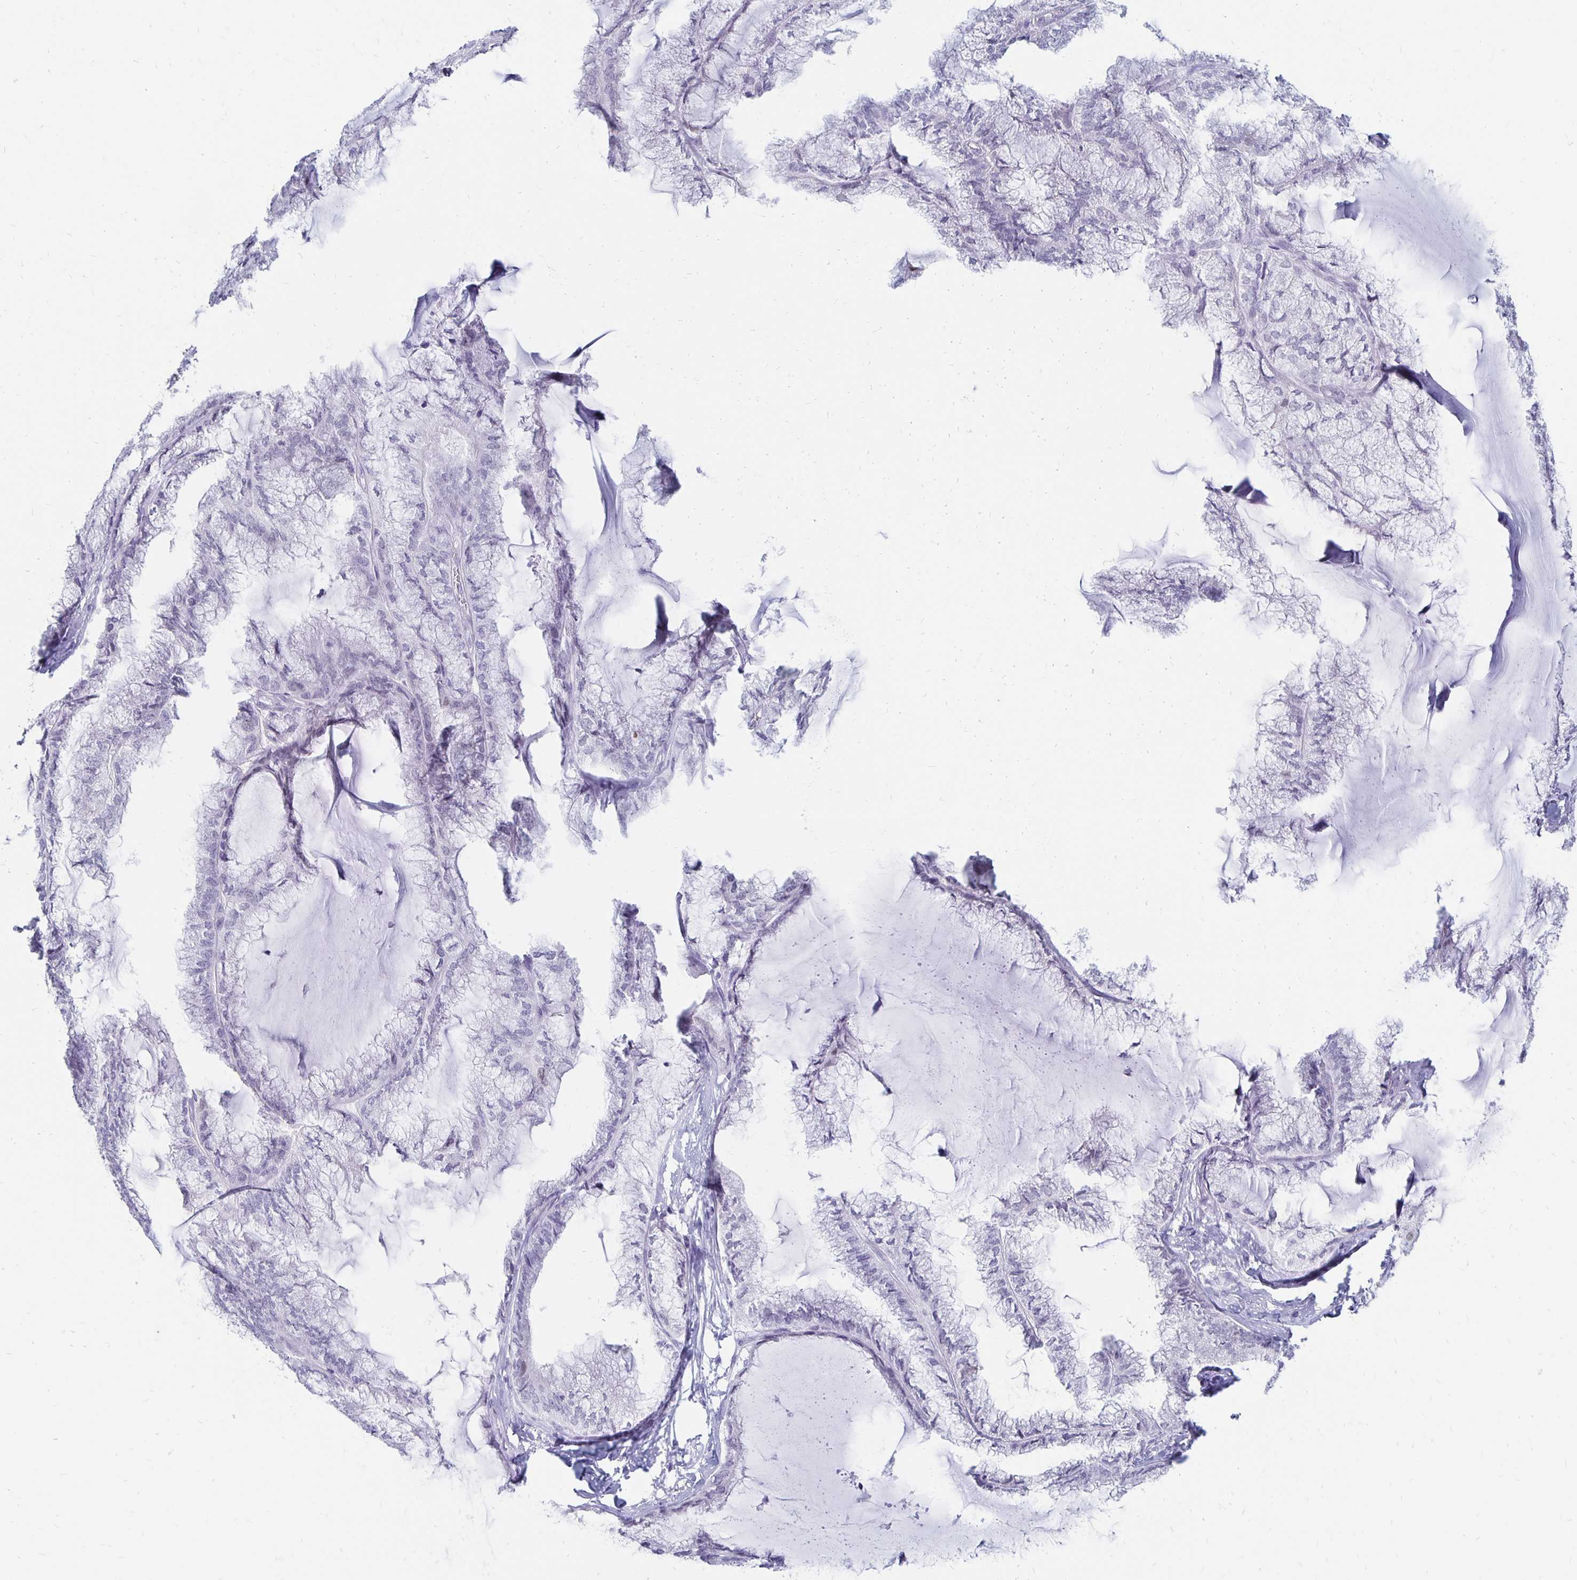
{"staining": {"intensity": "negative", "quantity": "none", "location": "none"}, "tissue": "endometrial cancer", "cell_type": "Tumor cells", "image_type": "cancer", "snomed": [{"axis": "morphology", "description": "Carcinoma, NOS"}, {"axis": "topography", "description": "Endometrium"}], "caption": "Tumor cells are negative for protein expression in human endometrial cancer (carcinoma).", "gene": "SYT2", "patient": {"sex": "female", "age": 62}}